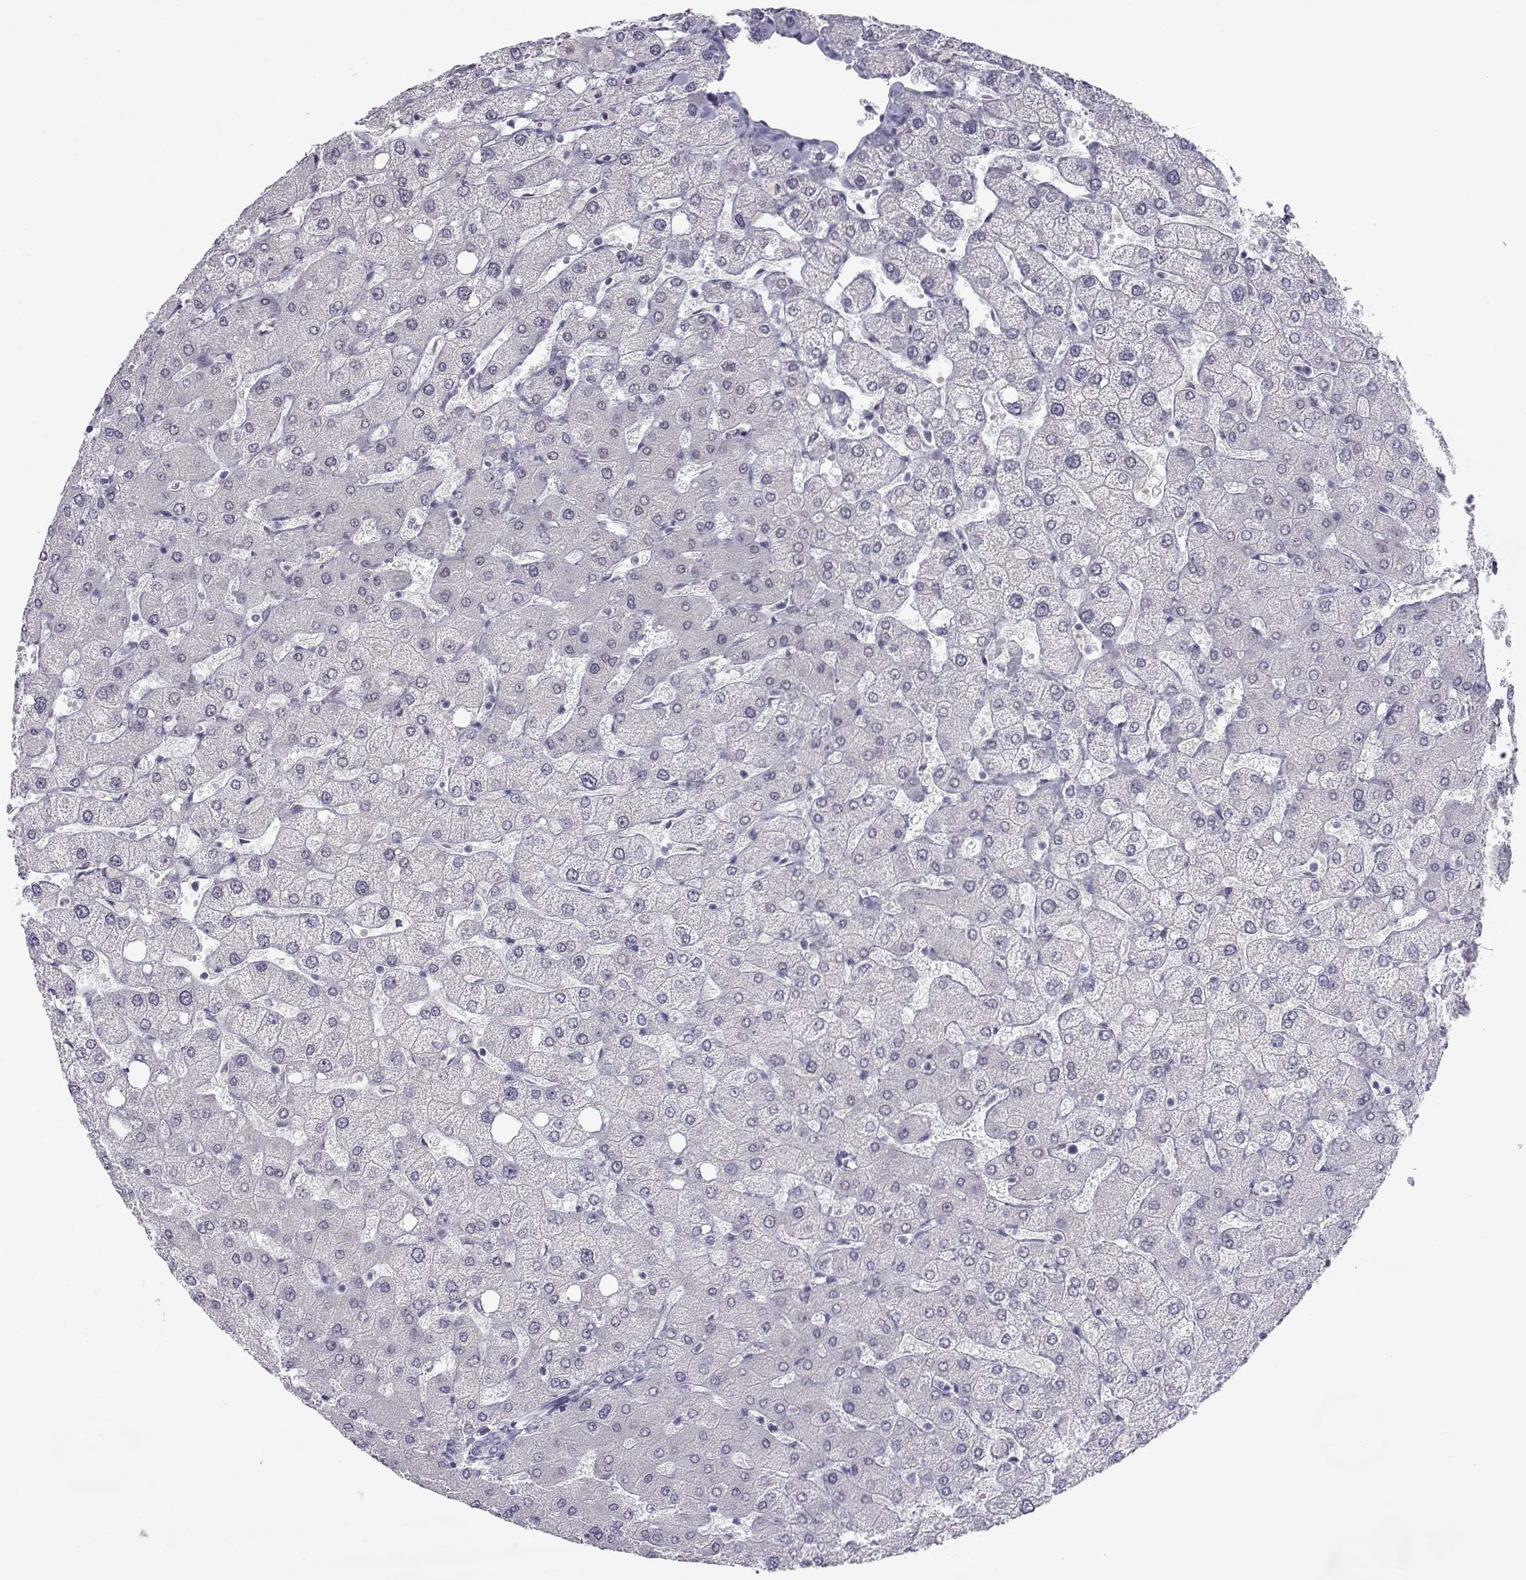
{"staining": {"intensity": "negative", "quantity": "none", "location": "none"}, "tissue": "liver", "cell_type": "Cholangiocytes", "image_type": "normal", "snomed": [{"axis": "morphology", "description": "Normal tissue, NOS"}, {"axis": "topography", "description": "Liver"}], "caption": "Immunohistochemical staining of unremarkable human liver exhibits no significant staining in cholangiocytes.", "gene": "MED26", "patient": {"sex": "female", "age": 54}}